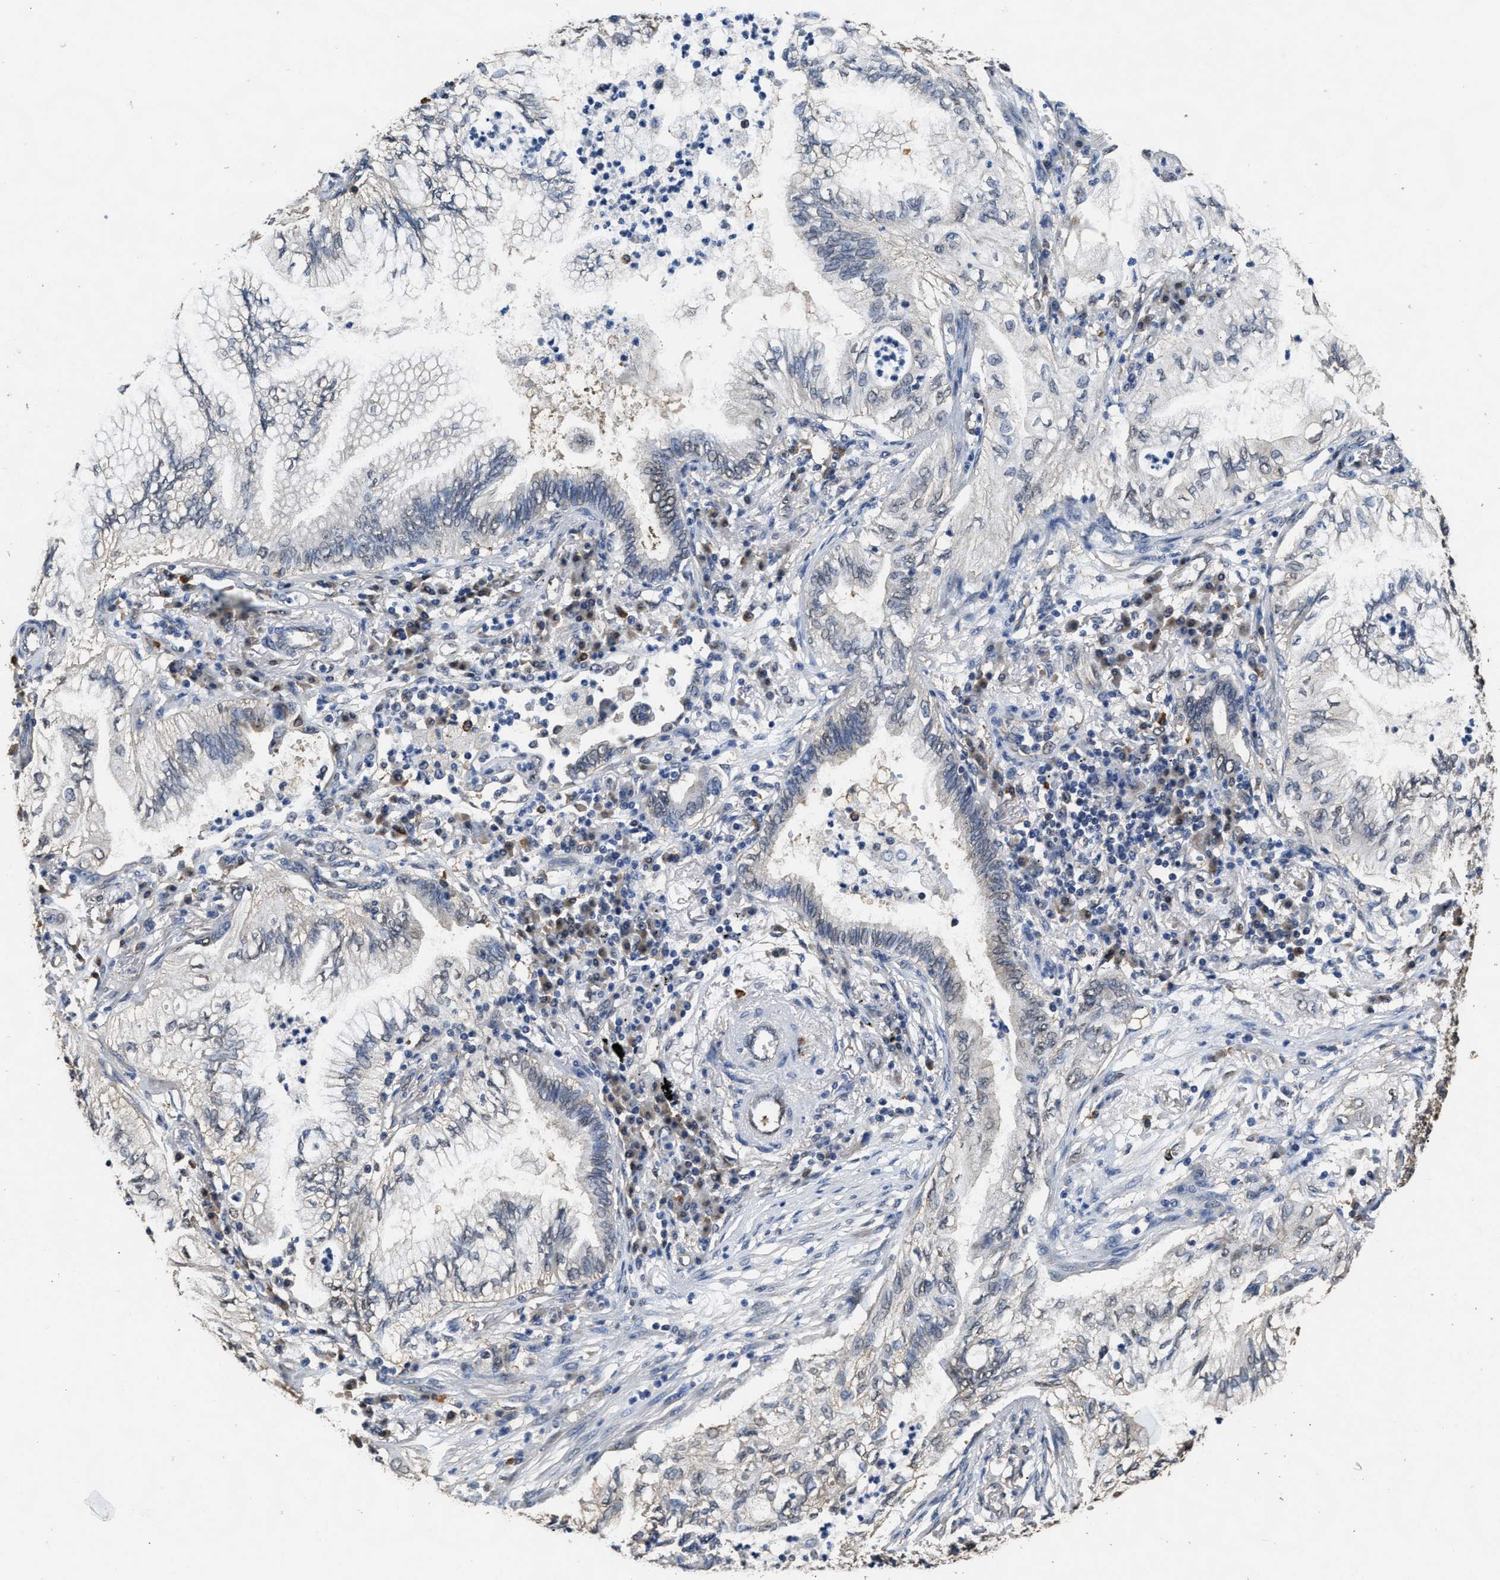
{"staining": {"intensity": "negative", "quantity": "none", "location": "none"}, "tissue": "lung cancer", "cell_type": "Tumor cells", "image_type": "cancer", "snomed": [{"axis": "morphology", "description": "Normal tissue, NOS"}, {"axis": "morphology", "description": "Adenocarcinoma, NOS"}, {"axis": "topography", "description": "Bronchus"}, {"axis": "topography", "description": "Lung"}], "caption": "A micrograph of human lung adenocarcinoma is negative for staining in tumor cells.", "gene": "YWHAE", "patient": {"sex": "female", "age": 70}}